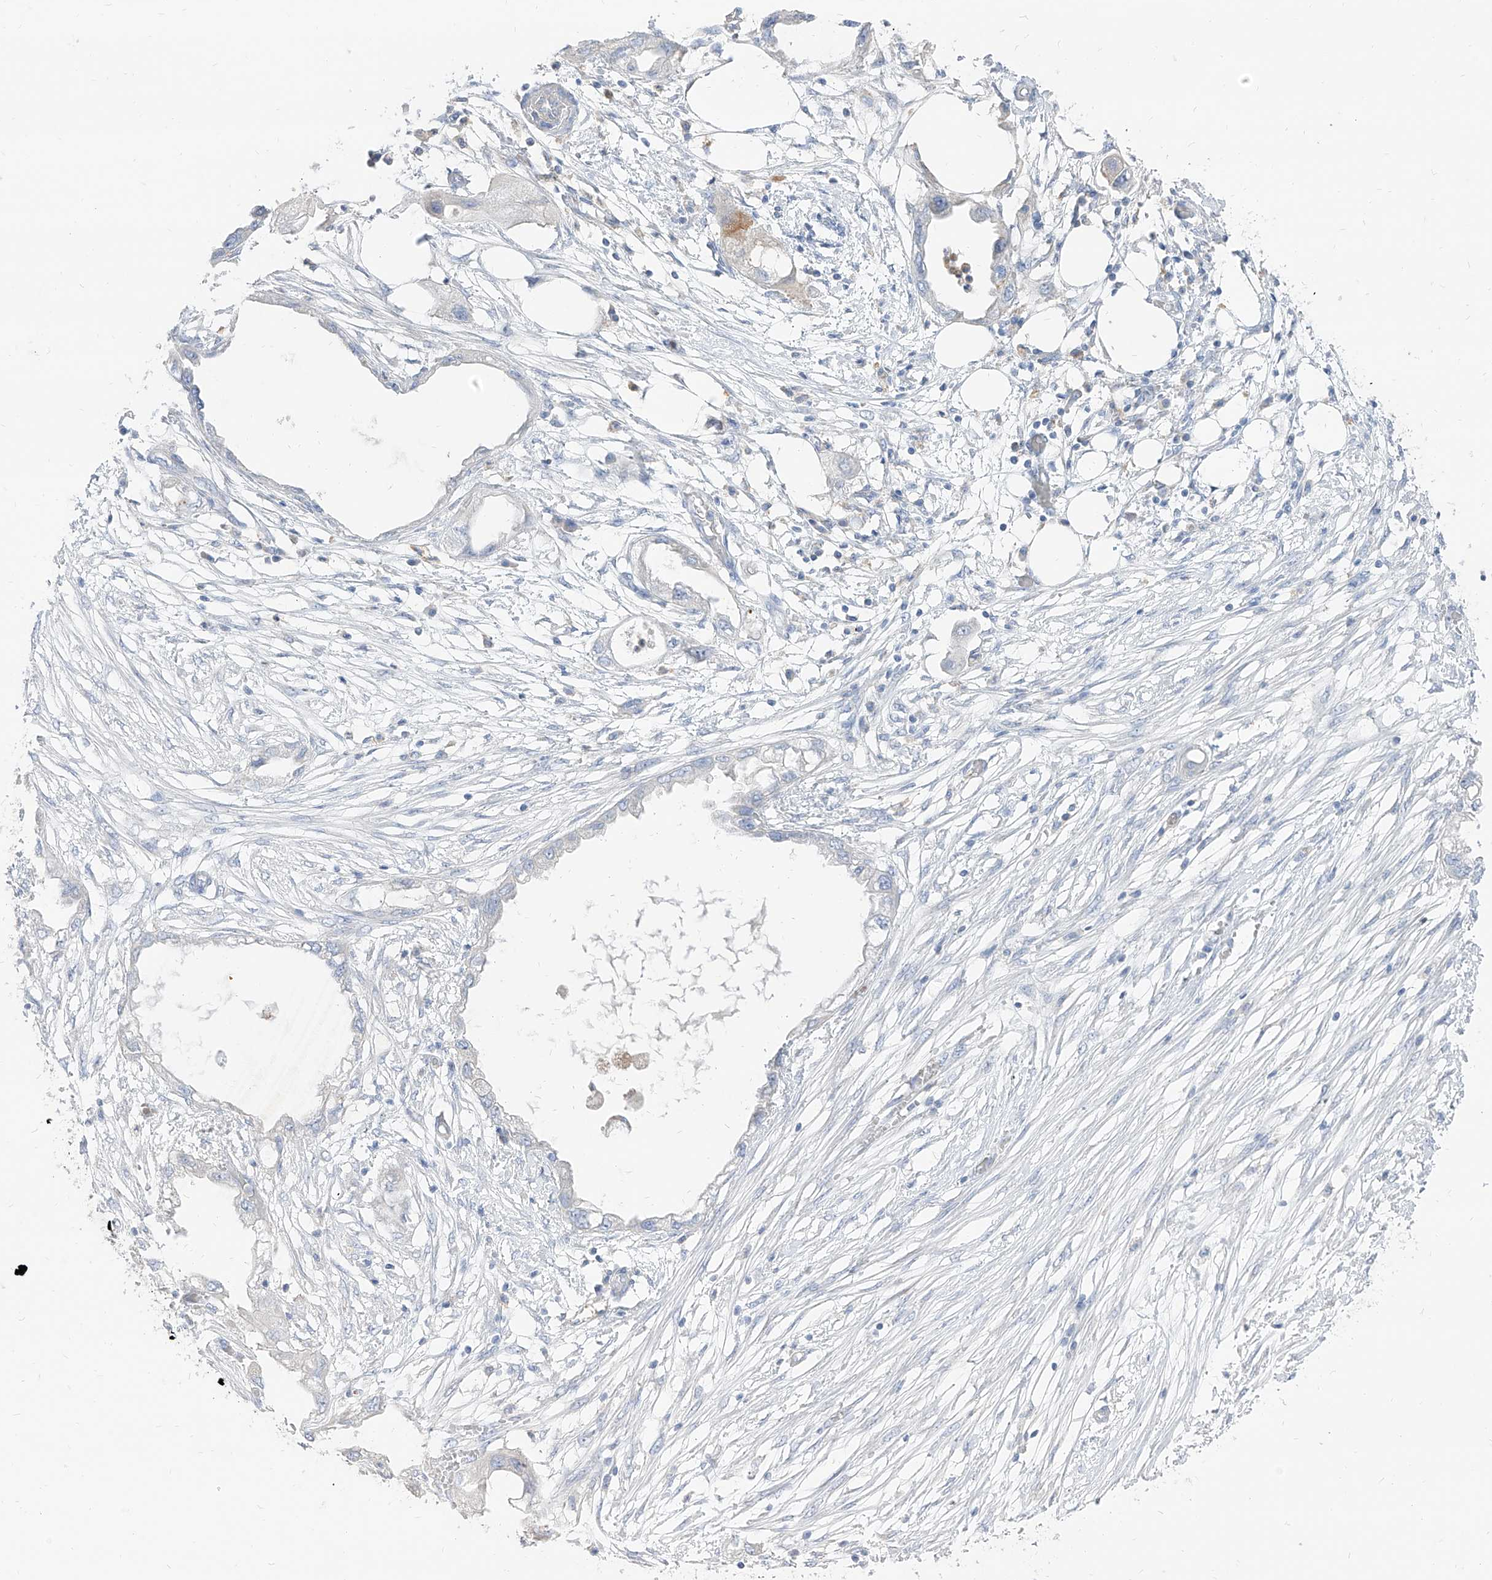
{"staining": {"intensity": "negative", "quantity": "none", "location": "none"}, "tissue": "endometrial cancer", "cell_type": "Tumor cells", "image_type": "cancer", "snomed": [{"axis": "morphology", "description": "Adenocarcinoma, NOS"}, {"axis": "morphology", "description": "Adenocarcinoma, metastatic, NOS"}, {"axis": "topography", "description": "Adipose tissue"}, {"axis": "topography", "description": "Endometrium"}], "caption": "There is no significant staining in tumor cells of adenocarcinoma (endometrial).", "gene": "RBFOX3", "patient": {"sex": "female", "age": 67}}